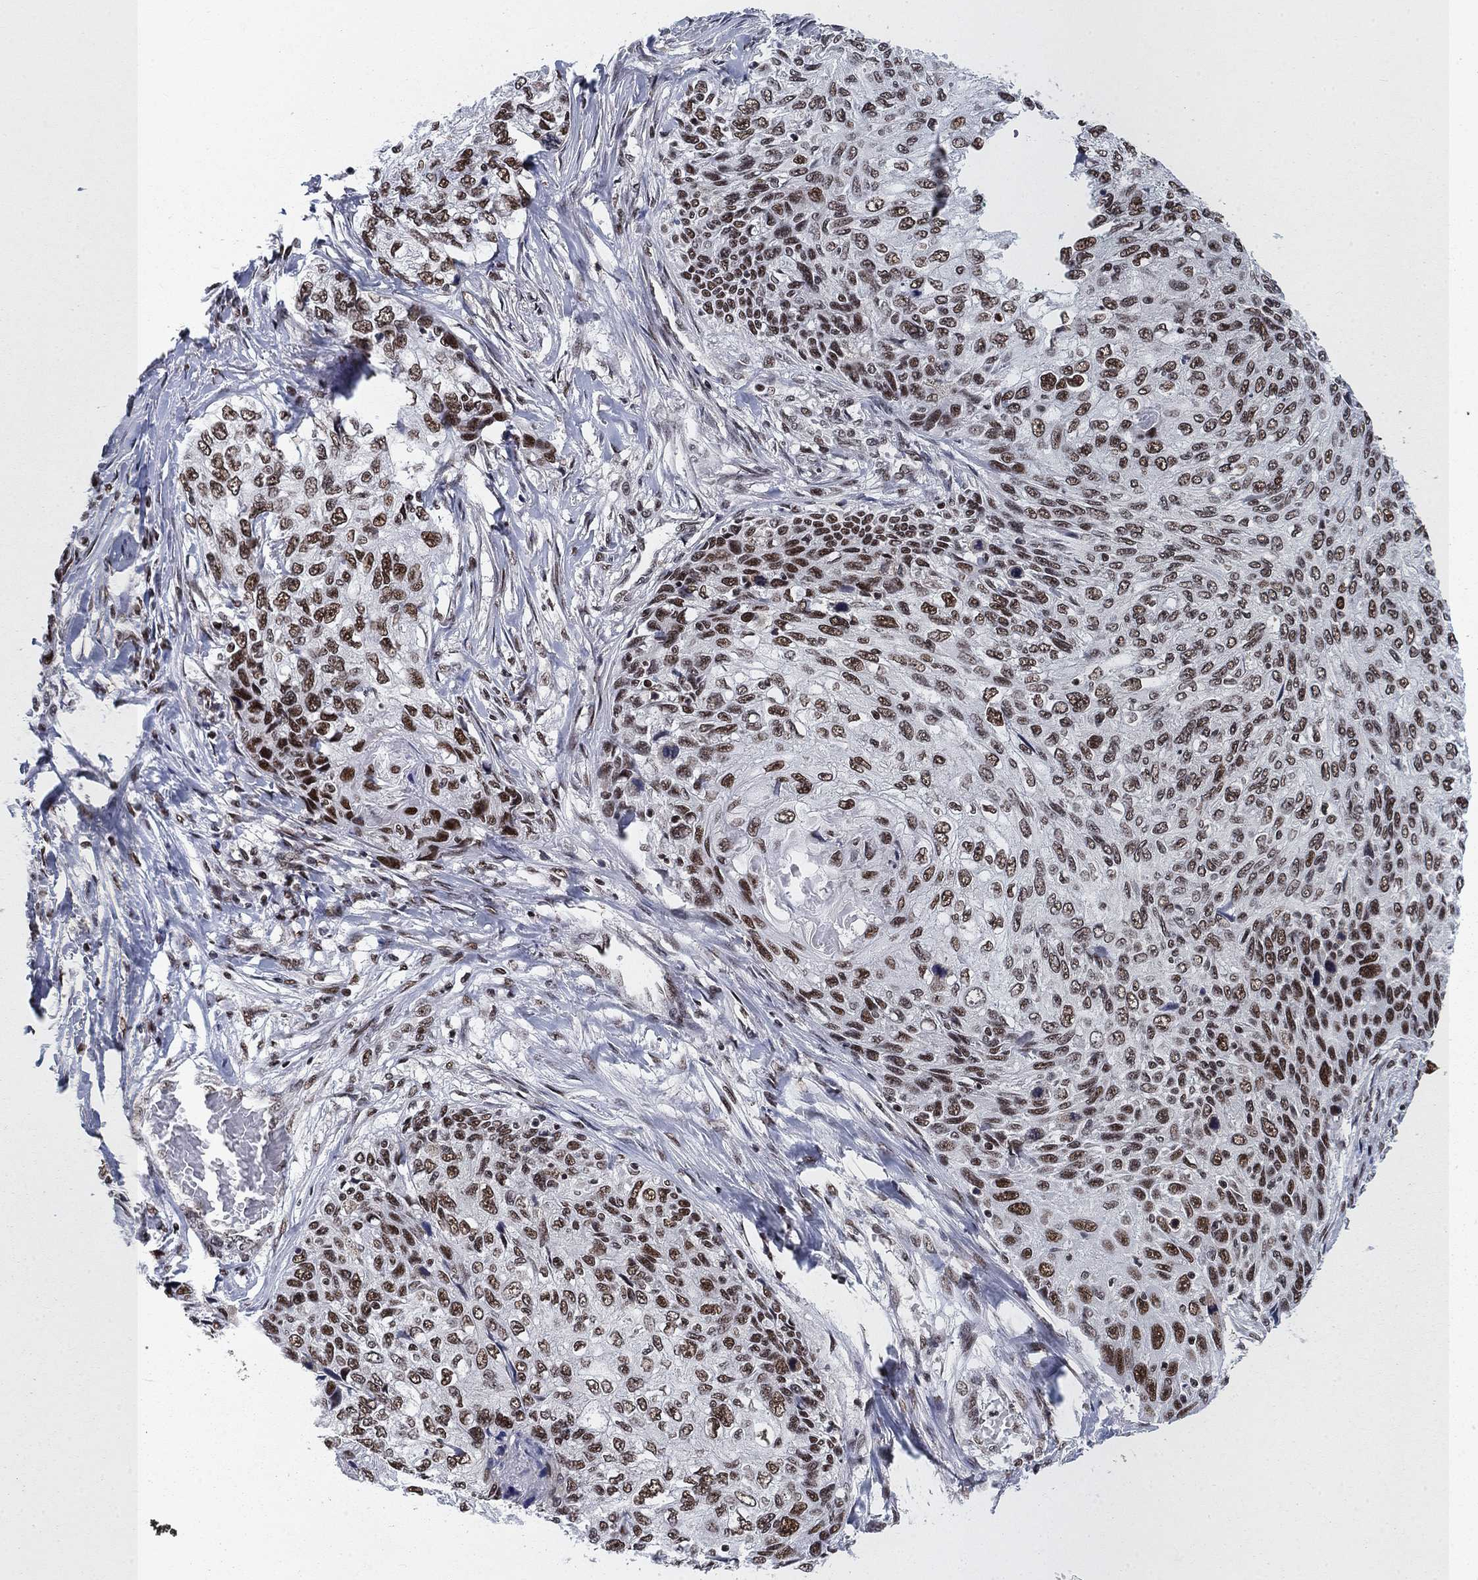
{"staining": {"intensity": "strong", "quantity": "25%-75%", "location": "nuclear"}, "tissue": "skin cancer", "cell_type": "Tumor cells", "image_type": "cancer", "snomed": [{"axis": "morphology", "description": "Squamous cell carcinoma, NOS"}, {"axis": "topography", "description": "Skin"}], "caption": "The immunohistochemical stain shows strong nuclear expression in tumor cells of skin cancer tissue. (DAB = brown stain, brightfield microscopy at high magnification).", "gene": "RPRD1B", "patient": {"sex": "male", "age": 92}}